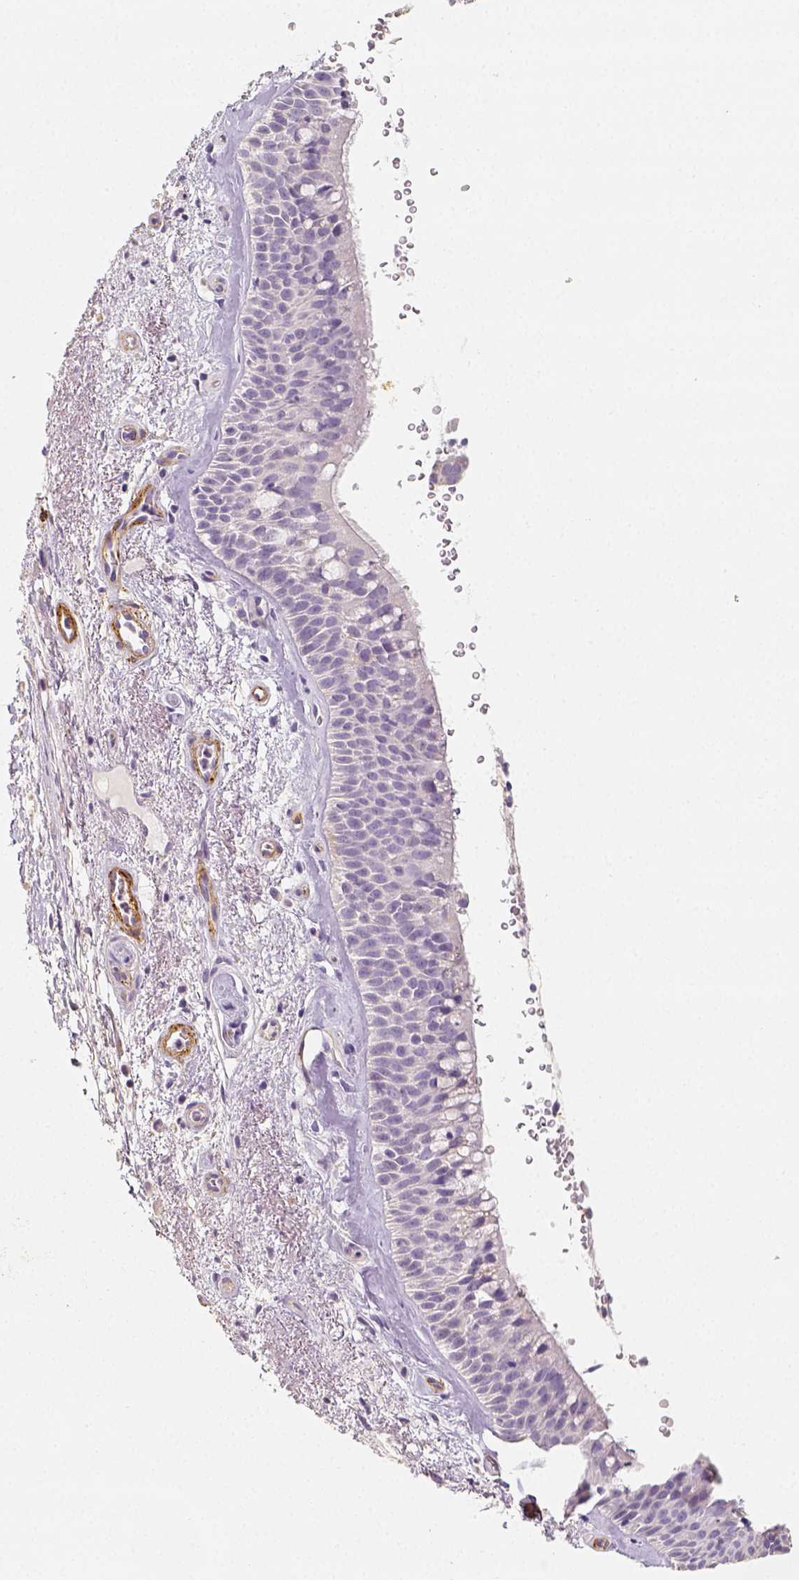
{"staining": {"intensity": "negative", "quantity": "none", "location": "none"}, "tissue": "bronchus", "cell_type": "Respiratory epithelial cells", "image_type": "normal", "snomed": [{"axis": "morphology", "description": "Normal tissue, NOS"}, {"axis": "topography", "description": "Bronchus"}], "caption": "The micrograph shows no staining of respiratory epithelial cells in unremarkable bronchus.", "gene": "THY1", "patient": {"sex": "male", "age": 48}}